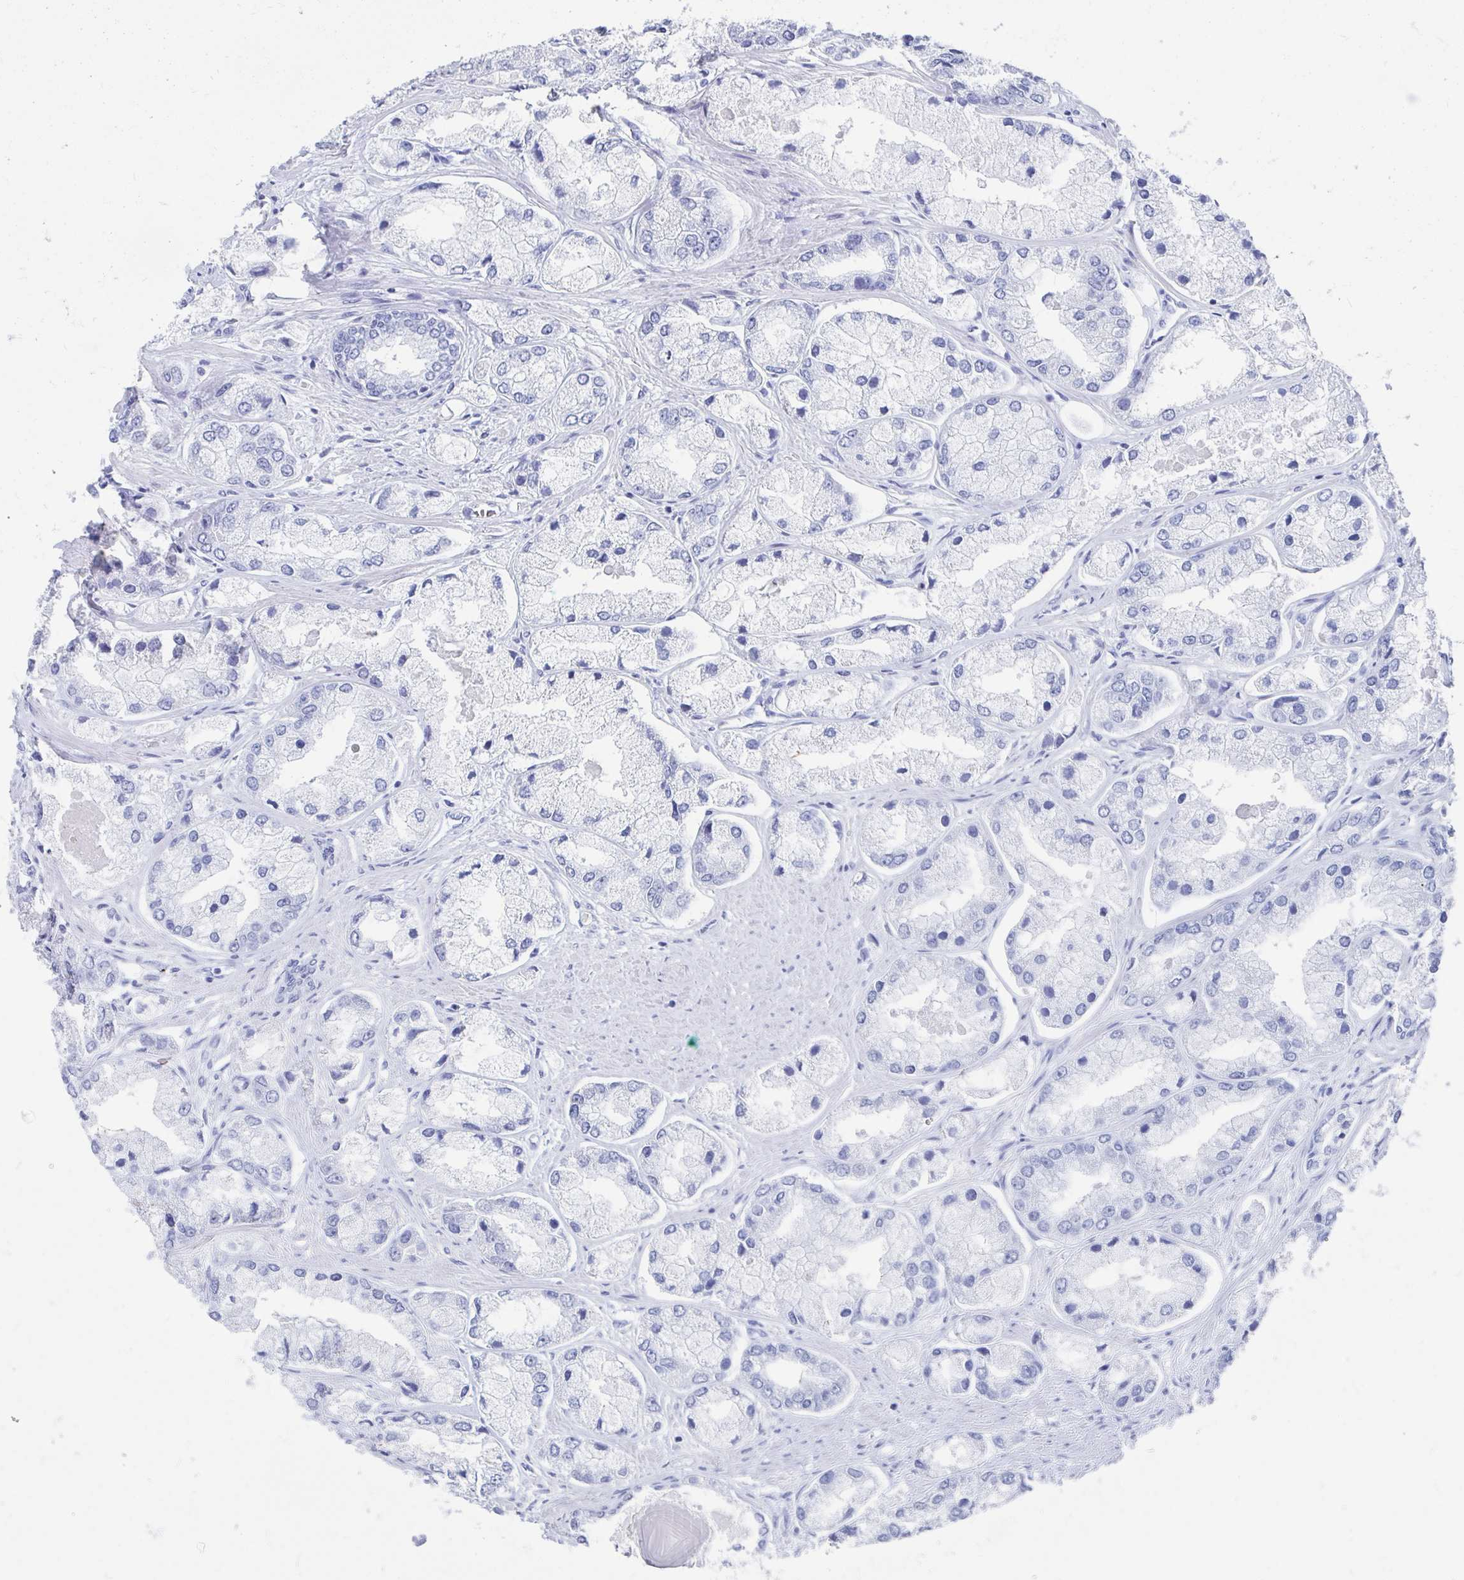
{"staining": {"intensity": "negative", "quantity": "none", "location": "none"}, "tissue": "prostate cancer", "cell_type": "Tumor cells", "image_type": "cancer", "snomed": [{"axis": "morphology", "description": "Adenocarcinoma, Low grade"}, {"axis": "topography", "description": "Prostate"}], "caption": "Protein analysis of prostate cancer (adenocarcinoma (low-grade)) displays no significant positivity in tumor cells. (Brightfield microscopy of DAB (3,3'-diaminobenzidine) IHC at high magnification).", "gene": "HDGFL1", "patient": {"sex": "male", "age": 69}}